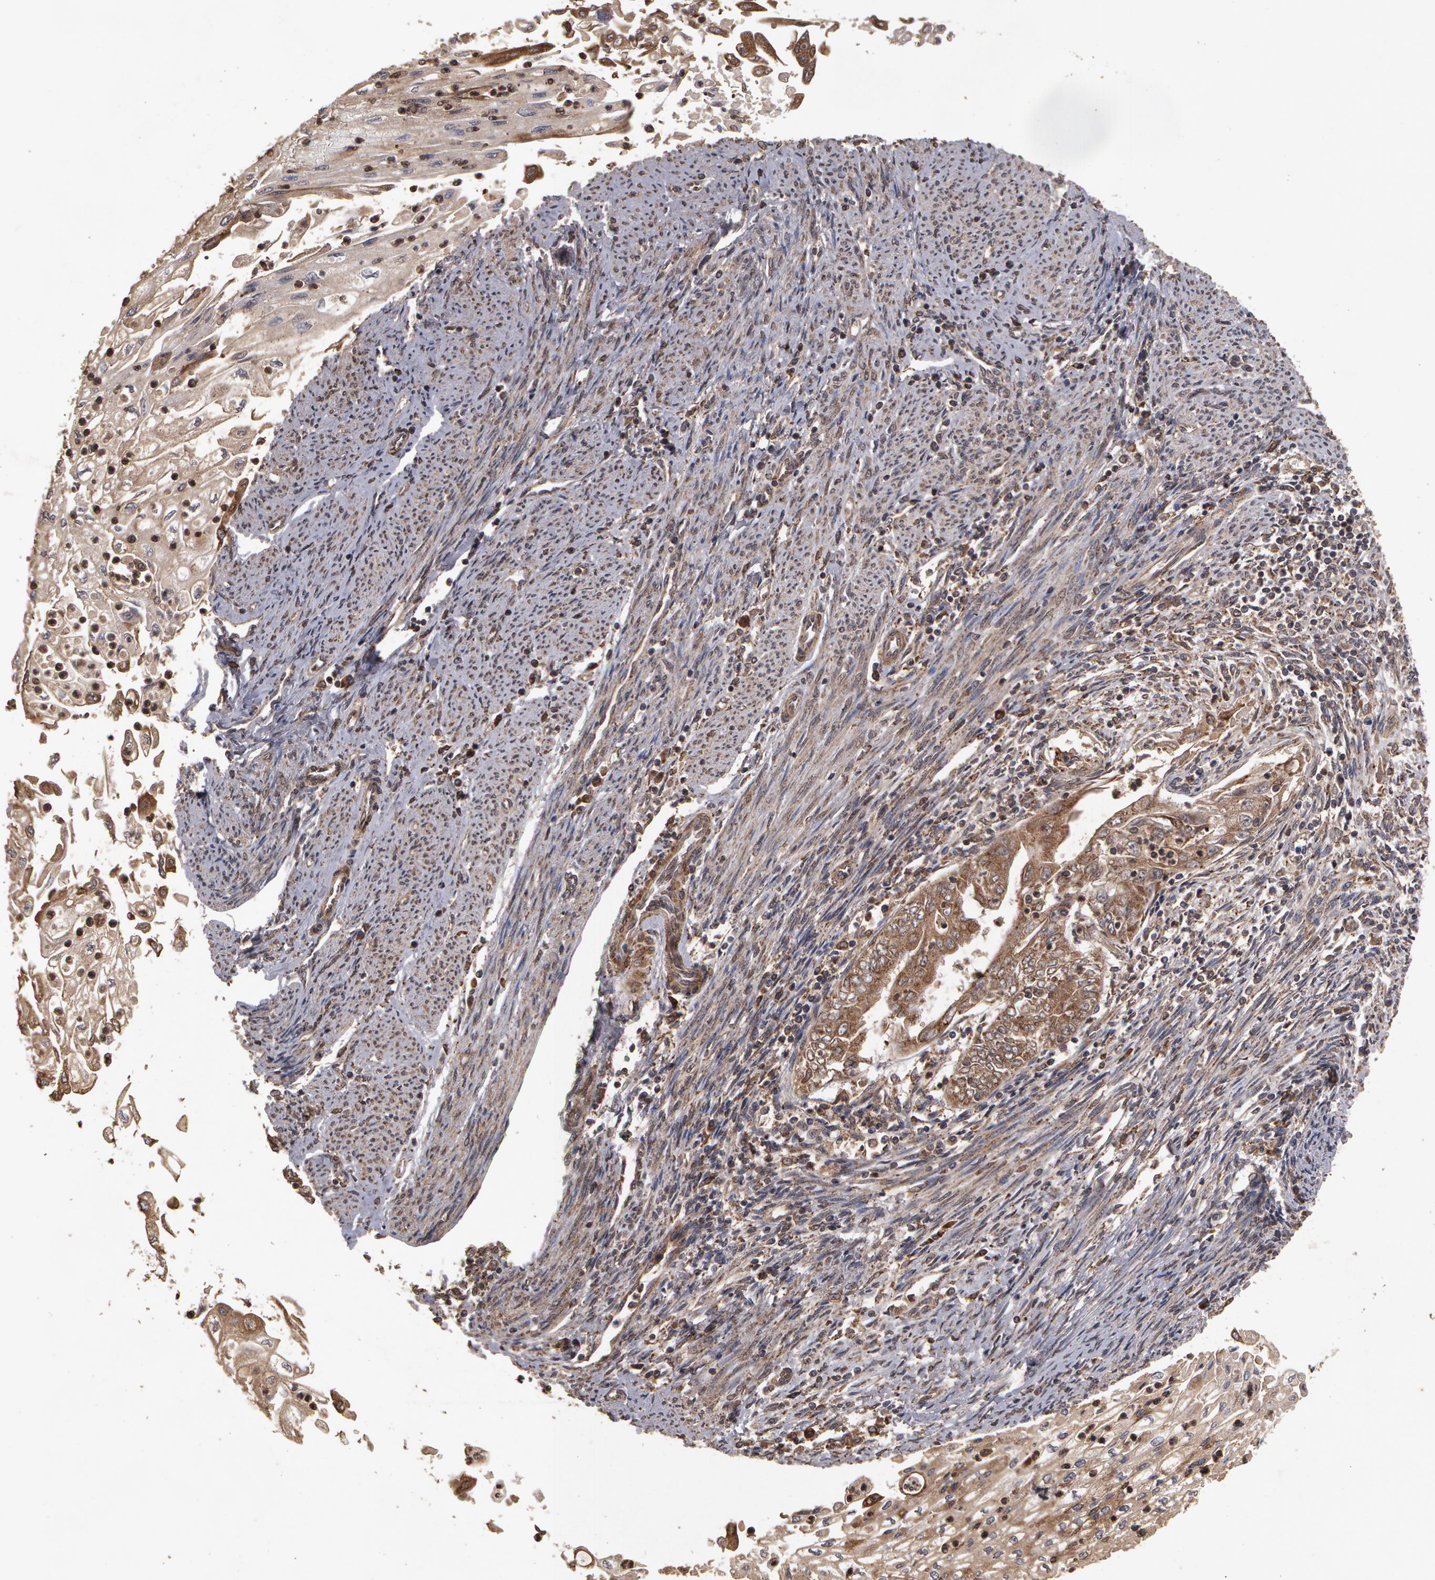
{"staining": {"intensity": "weak", "quantity": ">75%", "location": "cytoplasmic/membranous"}, "tissue": "endometrial cancer", "cell_type": "Tumor cells", "image_type": "cancer", "snomed": [{"axis": "morphology", "description": "Adenocarcinoma, NOS"}, {"axis": "topography", "description": "Endometrium"}], "caption": "Immunohistochemical staining of adenocarcinoma (endometrial) displays low levels of weak cytoplasmic/membranous expression in about >75% of tumor cells.", "gene": "CALR", "patient": {"sex": "female", "age": 75}}